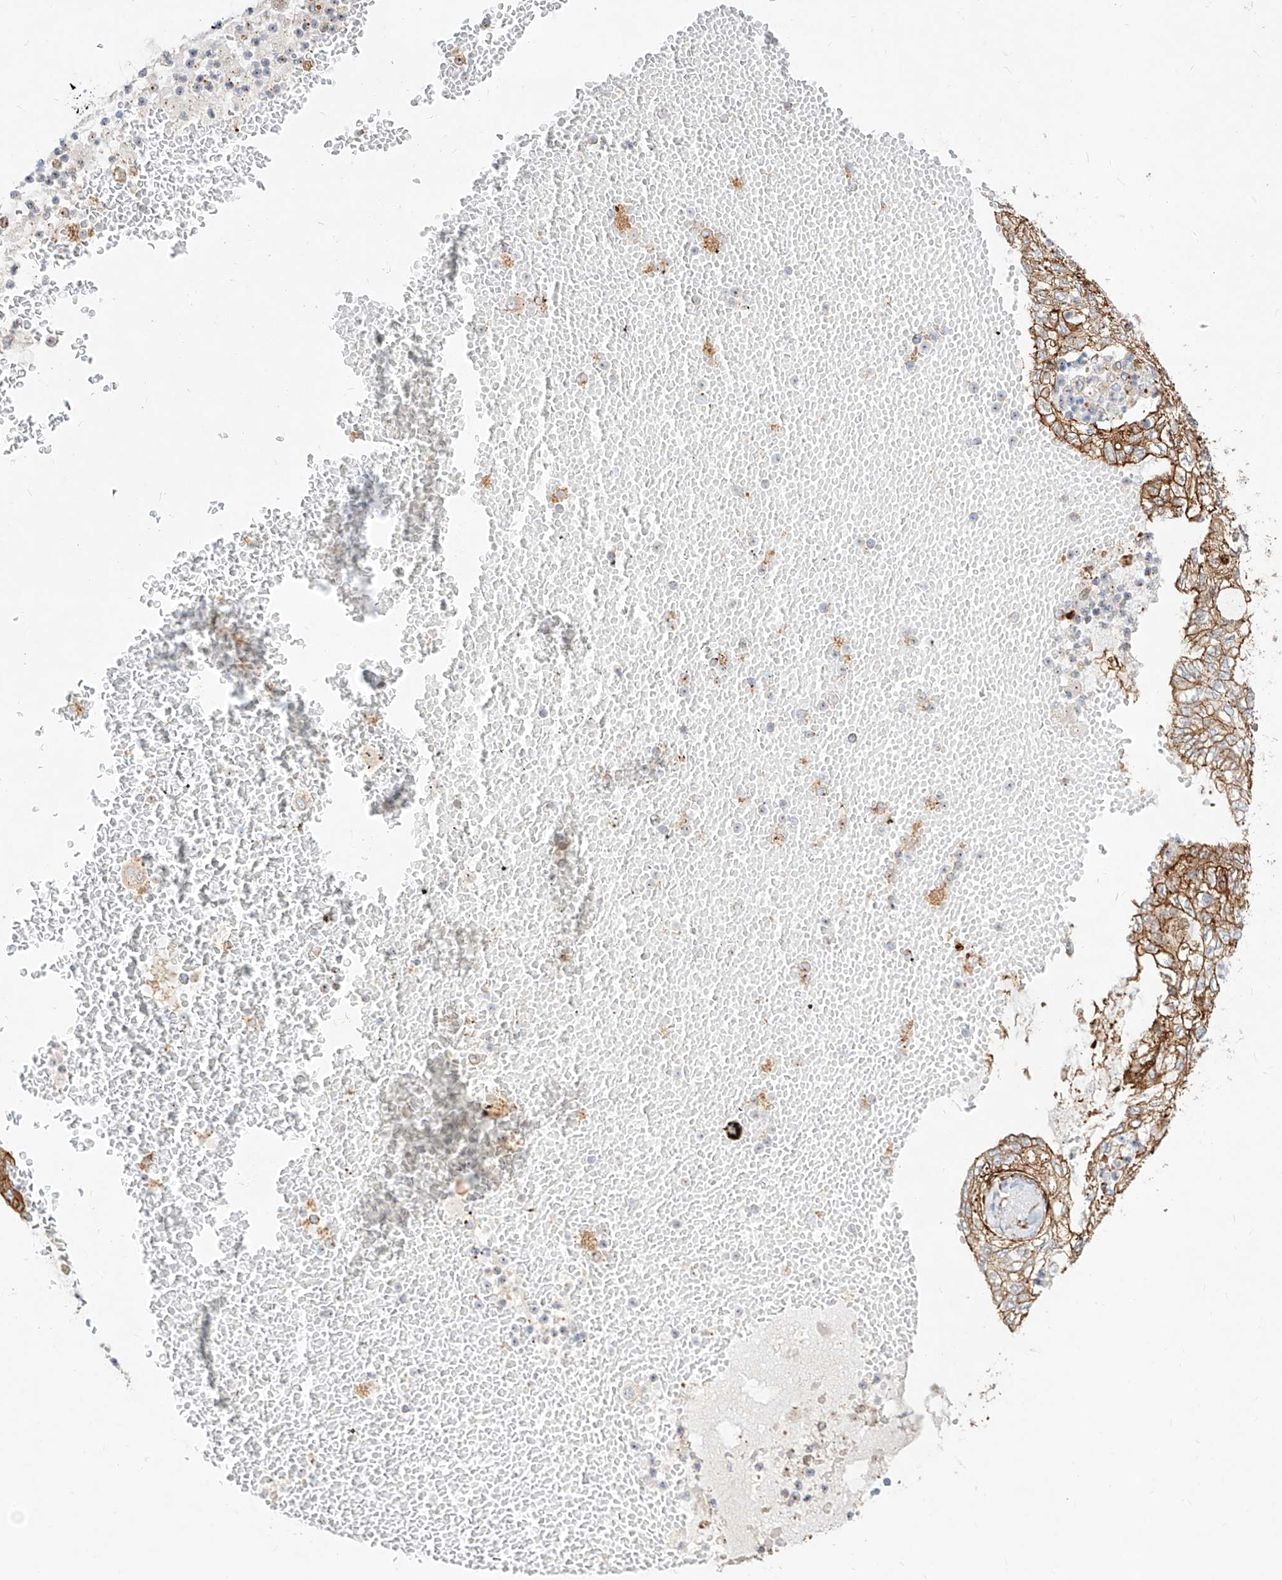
{"staining": {"intensity": "moderate", "quantity": ">75%", "location": "cytoplasmic/membranous"}, "tissue": "lung cancer", "cell_type": "Tumor cells", "image_type": "cancer", "snomed": [{"axis": "morphology", "description": "Adenocarcinoma, NOS"}, {"axis": "topography", "description": "Lung"}], "caption": "Protein staining by immunohistochemistry displays moderate cytoplasmic/membranous staining in about >75% of tumor cells in lung cancer. (Brightfield microscopy of DAB IHC at high magnification).", "gene": "CSGALNACT2", "patient": {"sex": "female", "age": 70}}